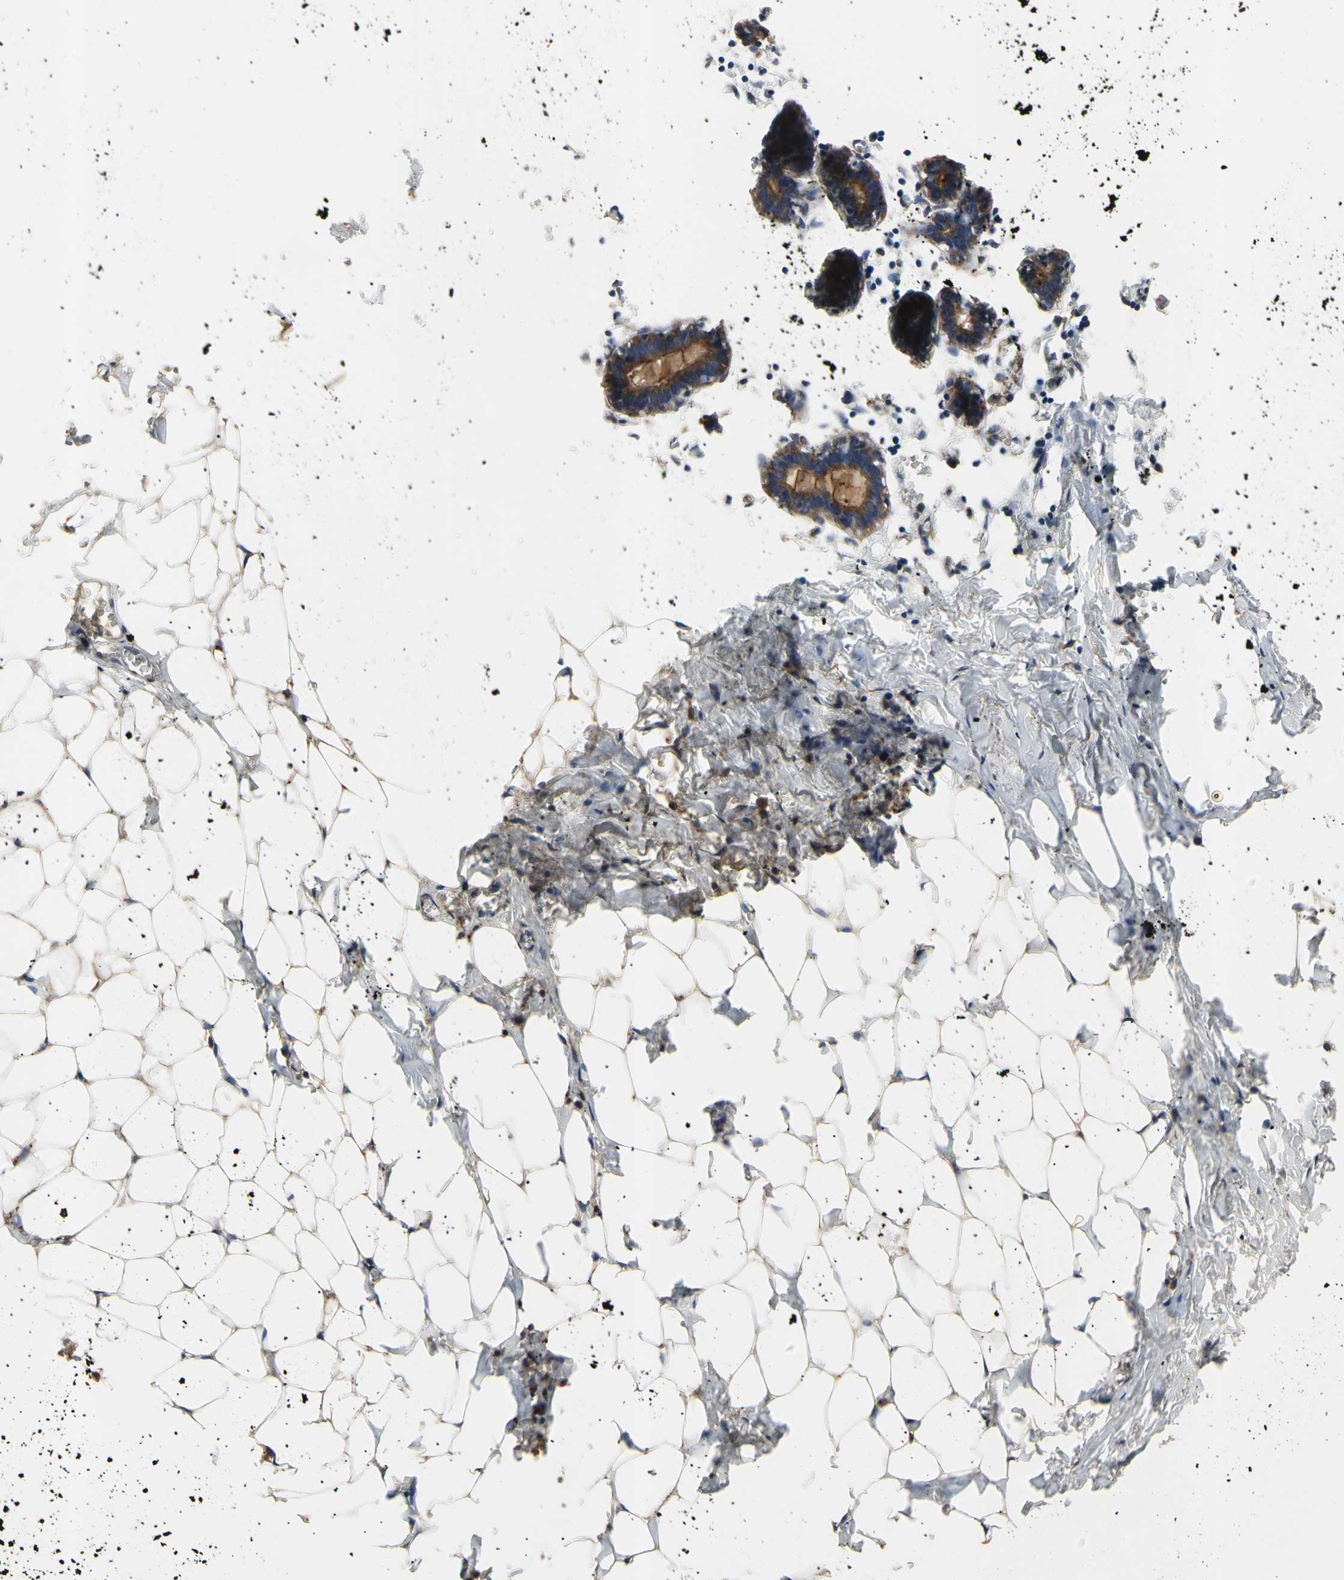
{"staining": {"intensity": "moderate", "quantity": "25%-75%", "location": "cytoplasmic/membranous"}, "tissue": "breast", "cell_type": "Adipocytes", "image_type": "normal", "snomed": [{"axis": "morphology", "description": "Normal tissue, NOS"}, {"axis": "topography", "description": "Breast"}], "caption": "Immunohistochemistry image of benign breast: human breast stained using immunohistochemistry (IHC) displays medium levels of moderate protein expression localized specifically in the cytoplasmic/membranous of adipocytes, appearing as a cytoplasmic/membranous brown color.", "gene": "TUBG2", "patient": {"sex": "female", "age": 27}}